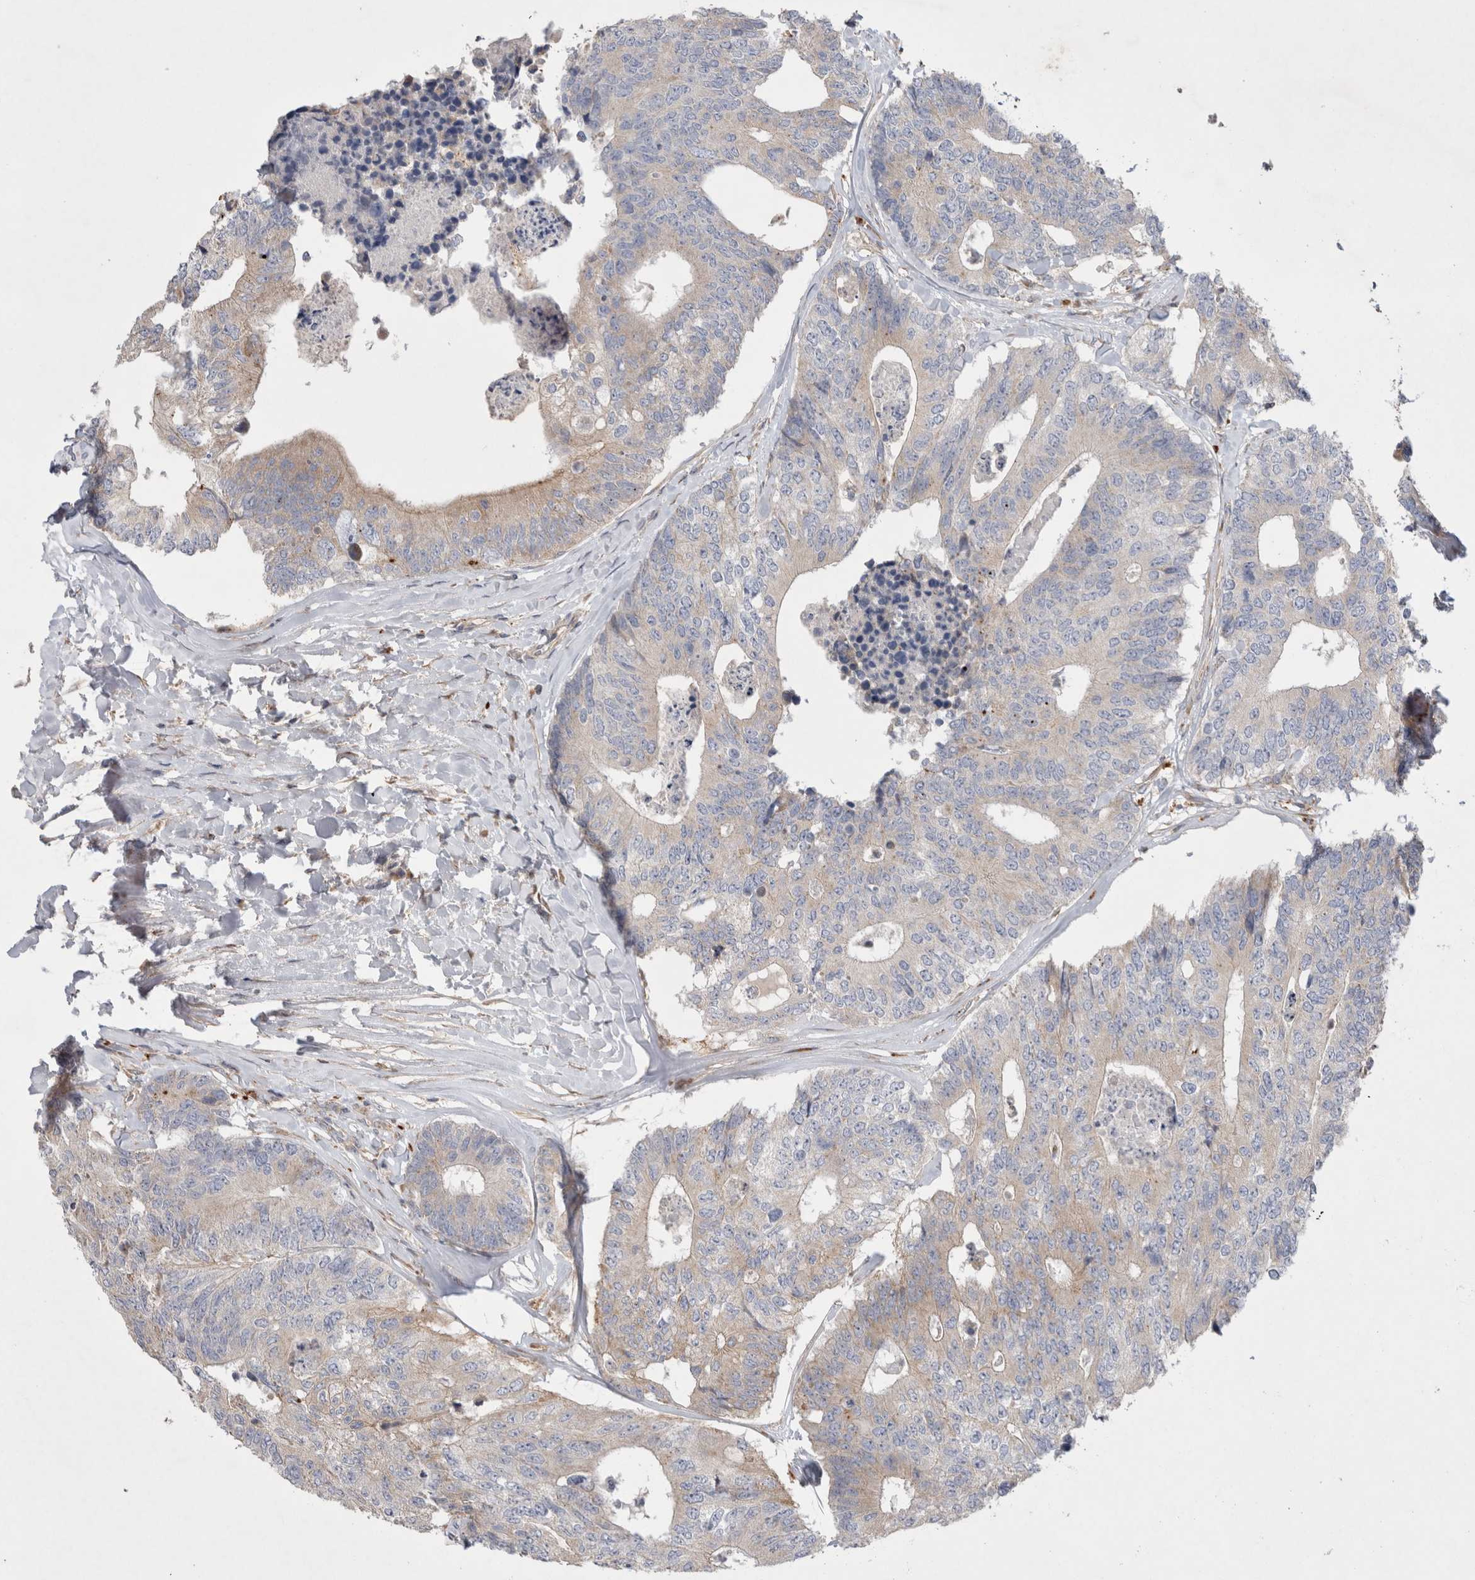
{"staining": {"intensity": "weak", "quantity": "<25%", "location": "cytoplasmic/membranous"}, "tissue": "colorectal cancer", "cell_type": "Tumor cells", "image_type": "cancer", "snomed": [{"axis": "morphology", "description": "Adenocarcinoma, NOS"}, {"axis": "topography", "description": "Colon"}], "caption": "Human colorectal cancer stained for a protein using immunohistochemistry displays no staining in tumor cells.", "gene": "TBC1D16", "patient": {"sex": "female", "age": 67}}